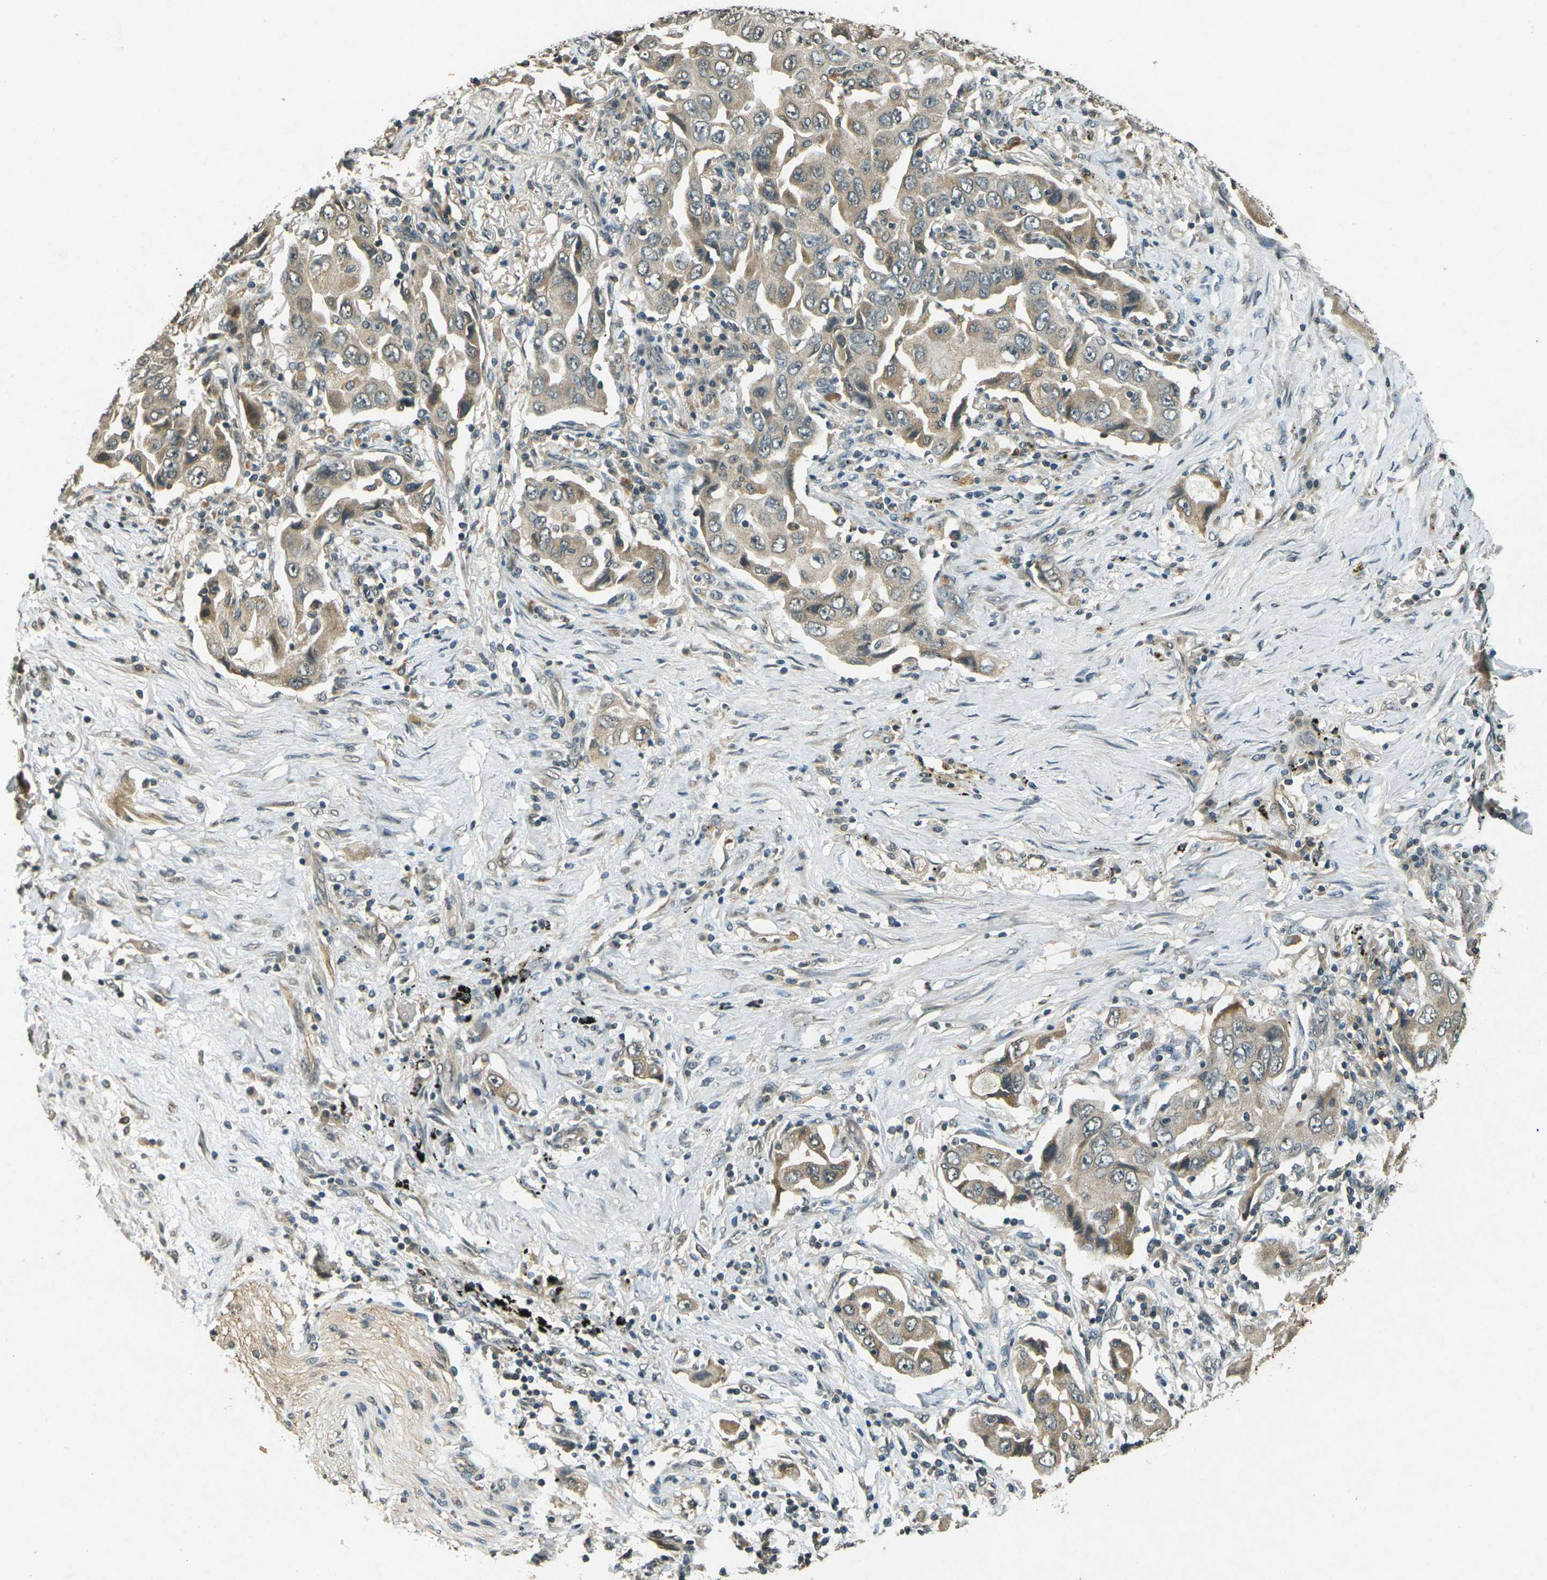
{"staining": {"intensity": "moderate", "quantity": ">75%", "location": "cytoplasmic/membranous"}, "tissue": "lung cancer", "cell_type": "Tumor cells", "image_type": "cancer", "snomed": [{"axis": "morphology", "description": "Adenocarcinoma, NOS"}, {"axis": "topography", "description": "Lung"}], "caption": "Adenocarcinoma (lung) stained with a protein marker reveals moderate staining in tumor cells.", "gene": "PDE2A", "patient": {"sex": "female", "age": 65}}